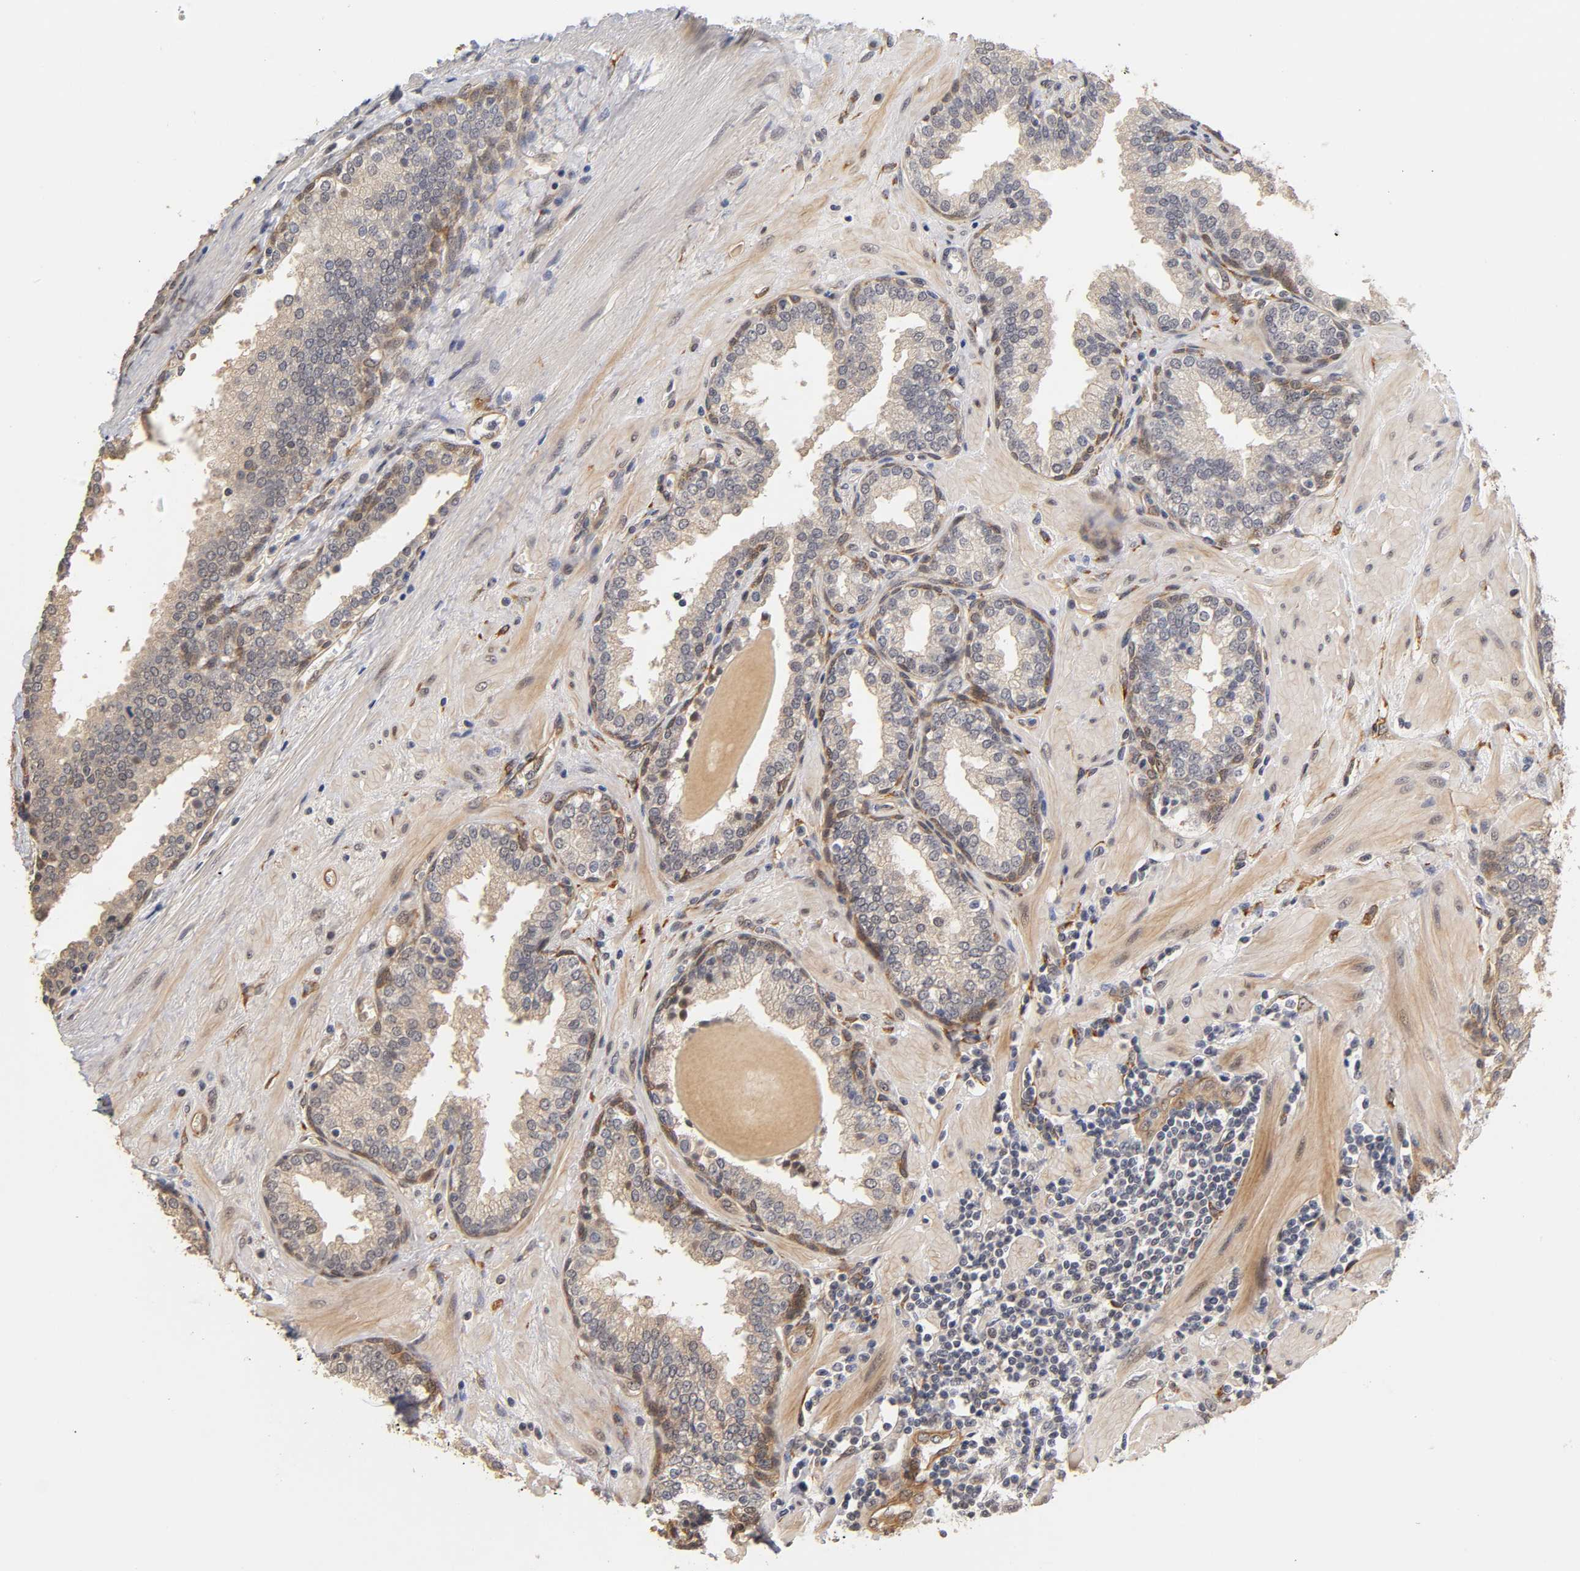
{"staining": {"intensity": "weak", "quantity": "25%-75%", "location": "cytoplasmic/membranous"}, "tissue": "prostate", "cell_type": "Glandular cells", "image_type": "normal", "snomed": [{"axis": "morphology", "description": "Normal tissue, NOS"}, {"axis": "topography", "description": "Prostate"}], "caption": "High-magnification brightfield microscopy of benign prostate stained with DAB (3,3'-diaminobenzidine) (brown) and counterstained with hematoxylin (blue). glandular cells exhibit weak cytoplasmic/membranous expression is appreciated in about25%-75% of cells.", "gene": "LAMB1", "patient": {"sex": "male", "age": 51}}